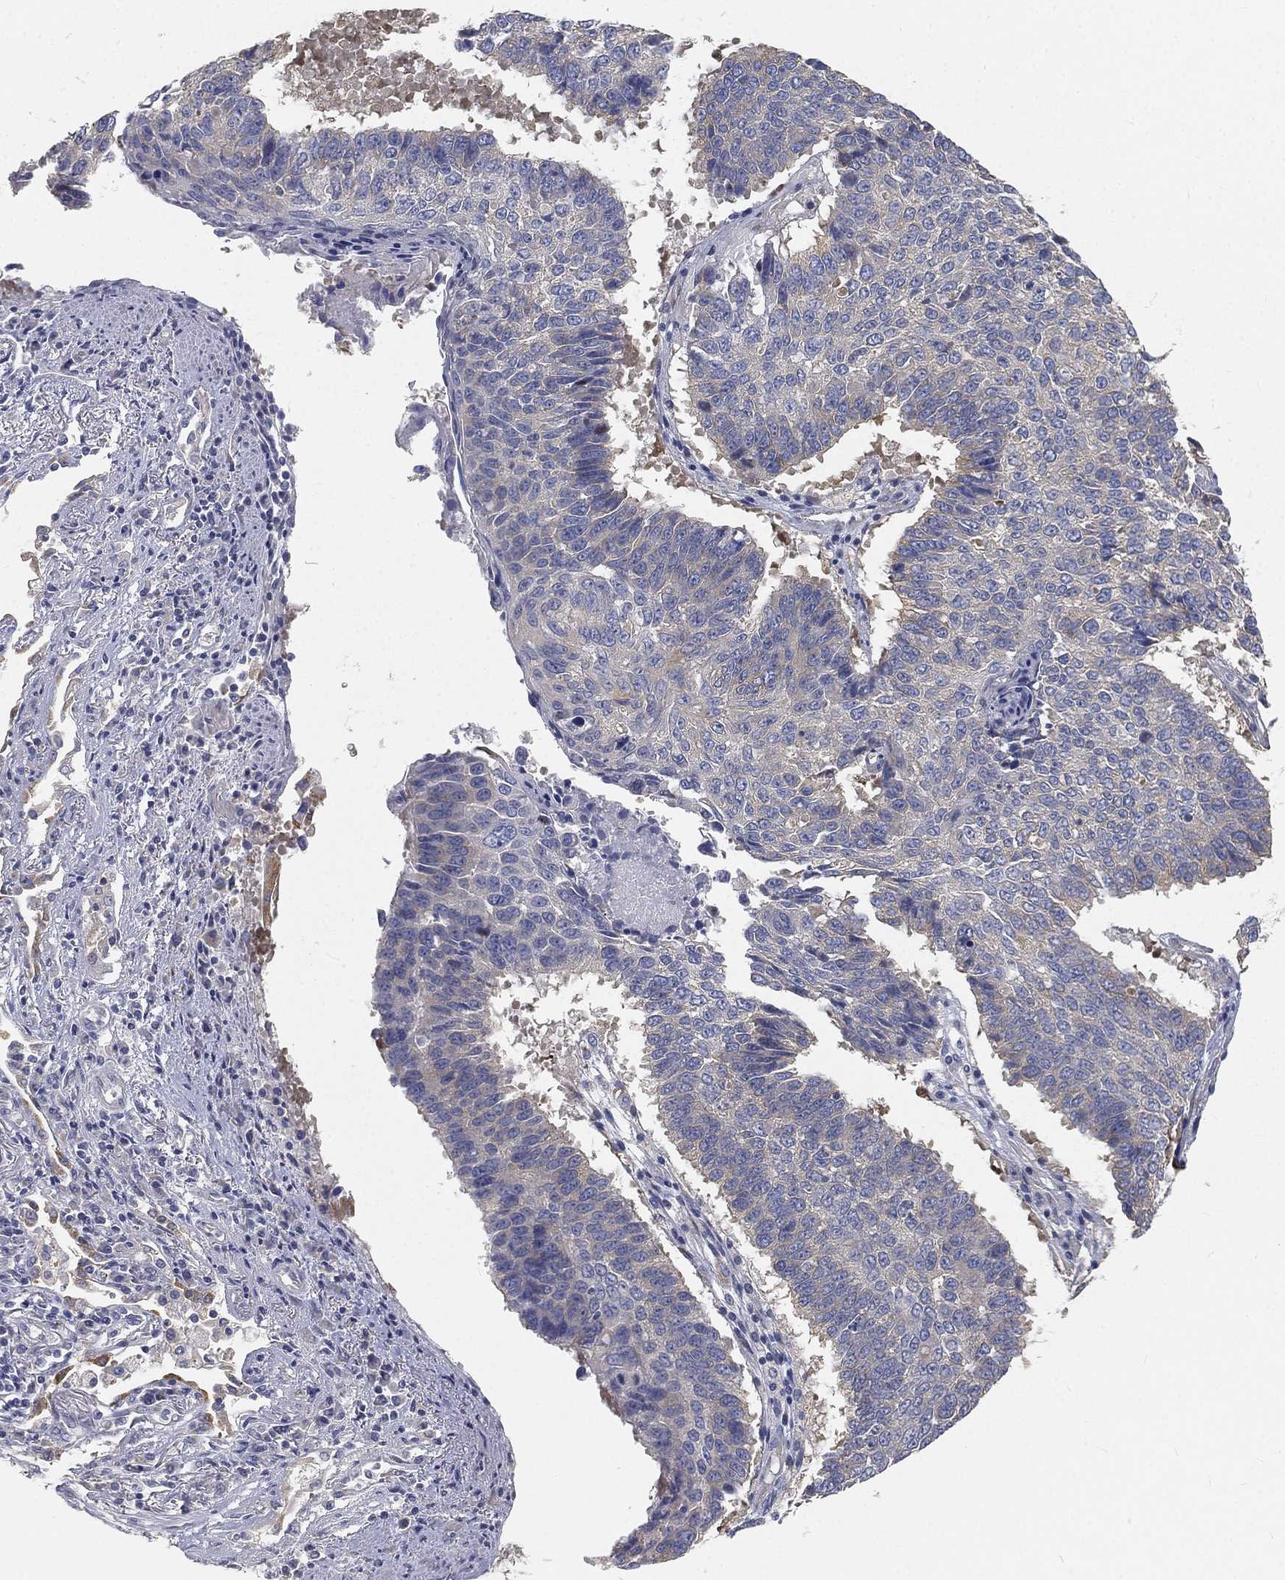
{"staining": {"intensity": "negative", "quantity": "none", "location": "none"}, "tissue": "lung cancer", "cell_type": "Tumor cells", "image_type": "cancer", "snomed": [{"axis": "morphology", "description": "Squamous cell carcinoma, NOS"}, {"axis": "topography", "description": "Lung"}], "caption": "A high-resolution histopathology image shows IHC staining of squamous cell carcinoma (lung), which exhibits no significant staining in tumor cells.", "gene": "TMEM25", "patient": {"sex": "male", "age": 73}}